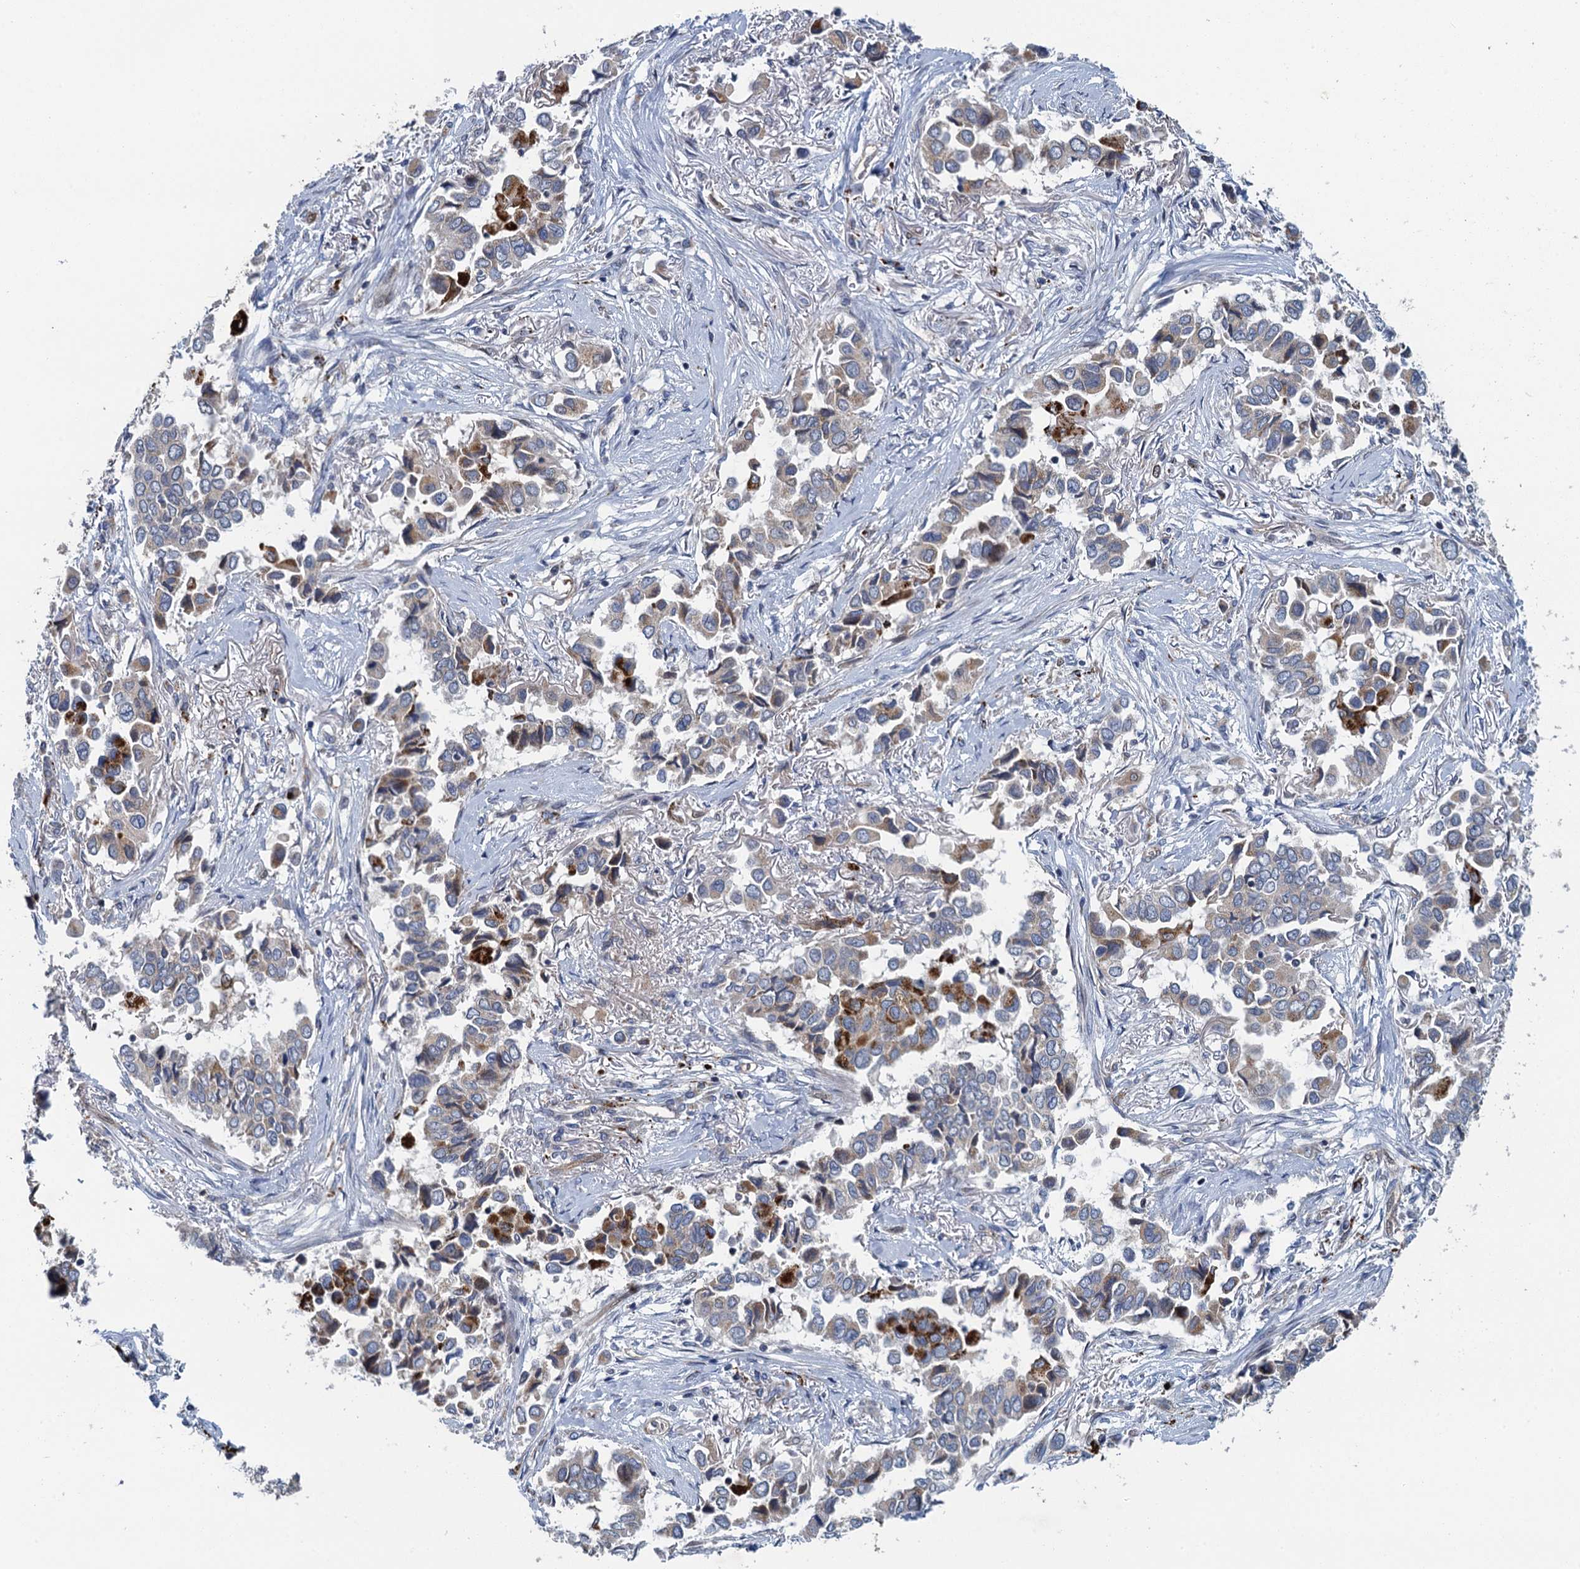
{"staining": {"intensity": "strong", "quantity": "<25%", "location": "cytoplasmic/membranous"}, "tissue": "lung cancer", "cell_type": "Tumor cells", "image_type": "cancer", "snomed": [{"axis": "morphology", "description": "Adenocarcinoma, NOS"}, {"axis": "topography", "description": "Lung"}], "caption": "Tumor cells show strong cytoplasmic/membranous staining in about <25% of cells in adenocarcinoma (lung).", "gene": "KBTBD8", "patient": {"sex": "female", "age": 76}}